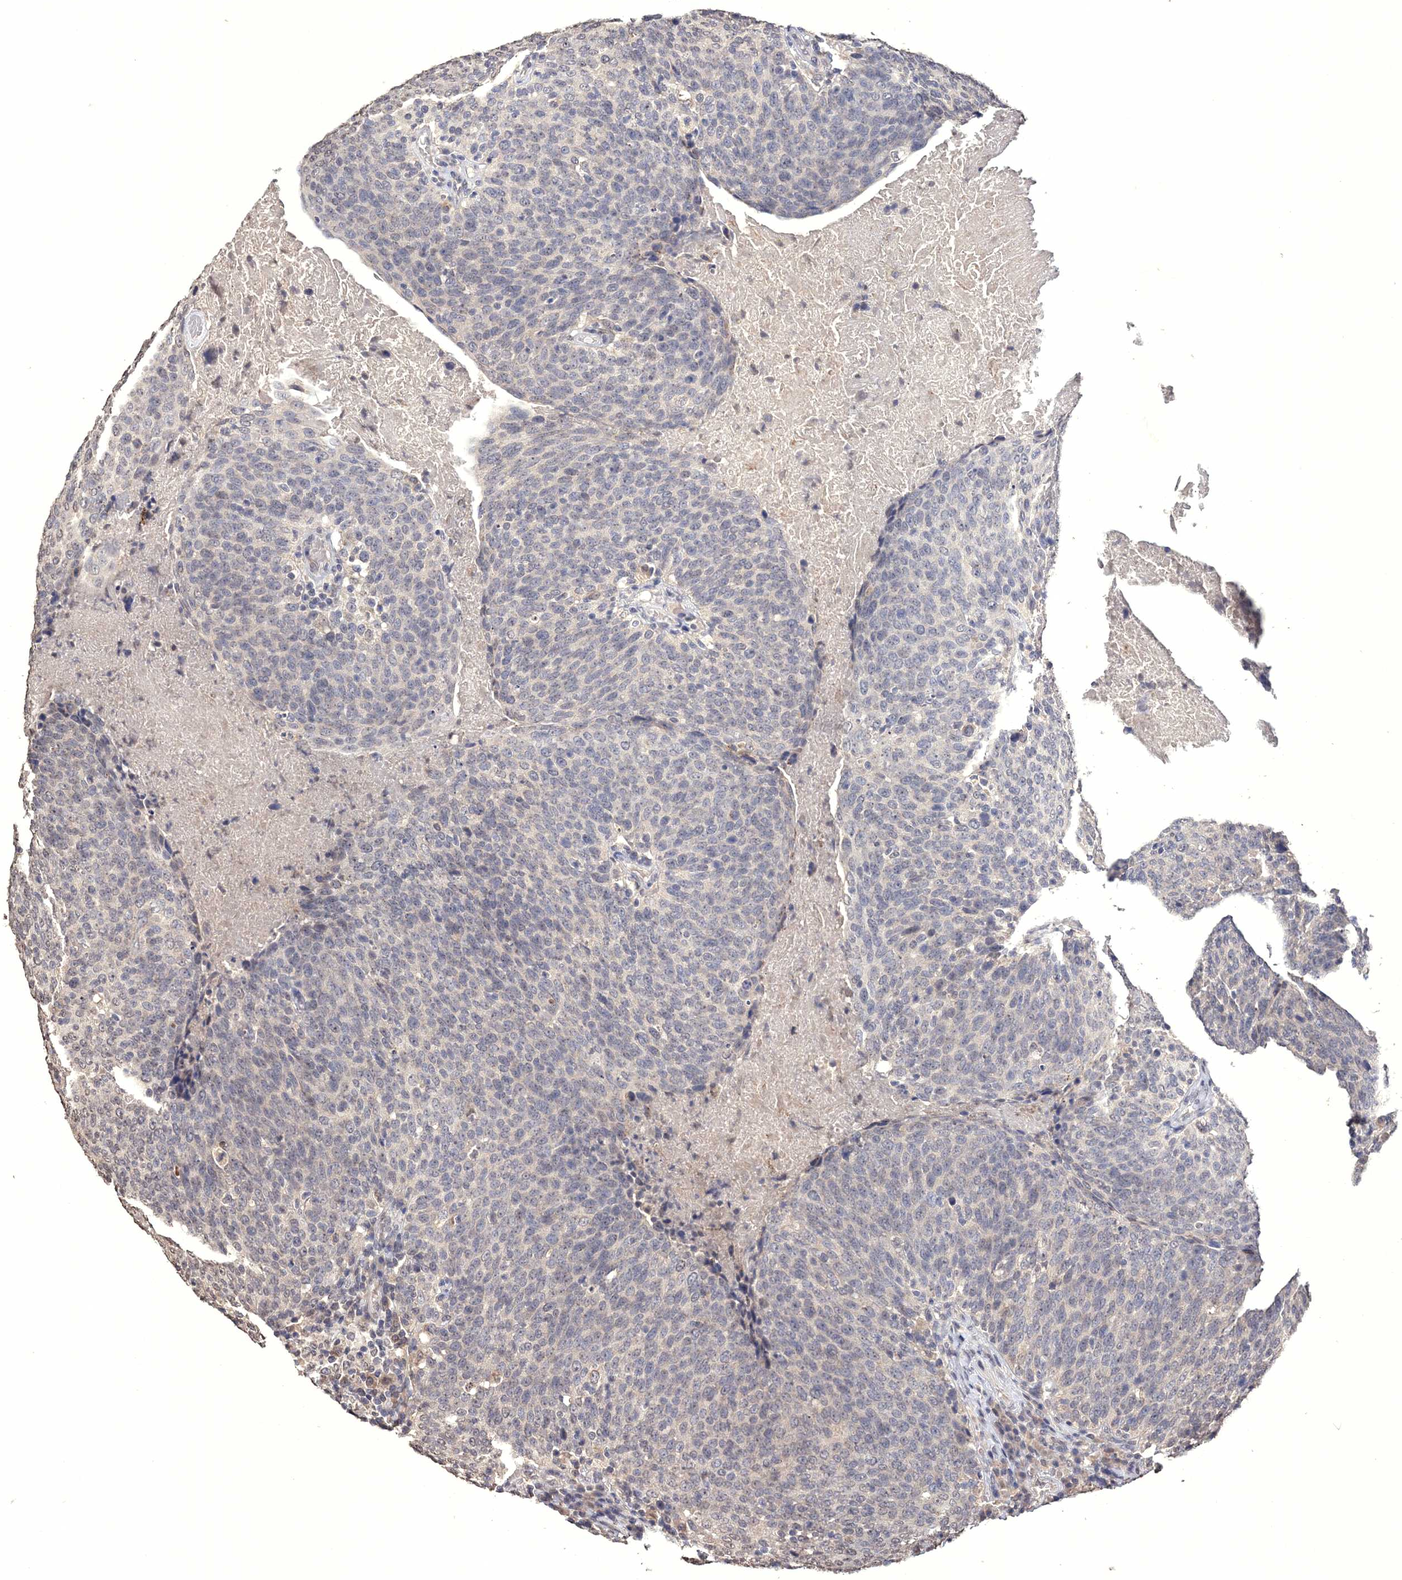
{"staining": {"intensity": "negative", "quantity": "none", "location": "none"}, "tissue": "head and neck cancer", "cell_type": "Tumor cells", "image_type": "cancer", "snomed": [{"axis": "morphology", "description": "Squamous cell carcinoma, NOS"}, {"axis": "morphology", "description": "Squamous cell carcinoma, metastatic, NOS"}, {"axis": "topography", "description": "Lymph node"}, {"axis": "topography", "description": "Head-Neck"}], "caption": "Immunohistochemistry image of human head and neck cancer (squamous cell carcinoma) stained for a protein (brown), which reveals no staining in tumor cells. Brightfield microscopy of IHC stained with DAB (brown) and hematoxylin (blue), captured at high magnification.", "gene": "GPN1", "patient": {"sex": "male", "age": 62}}